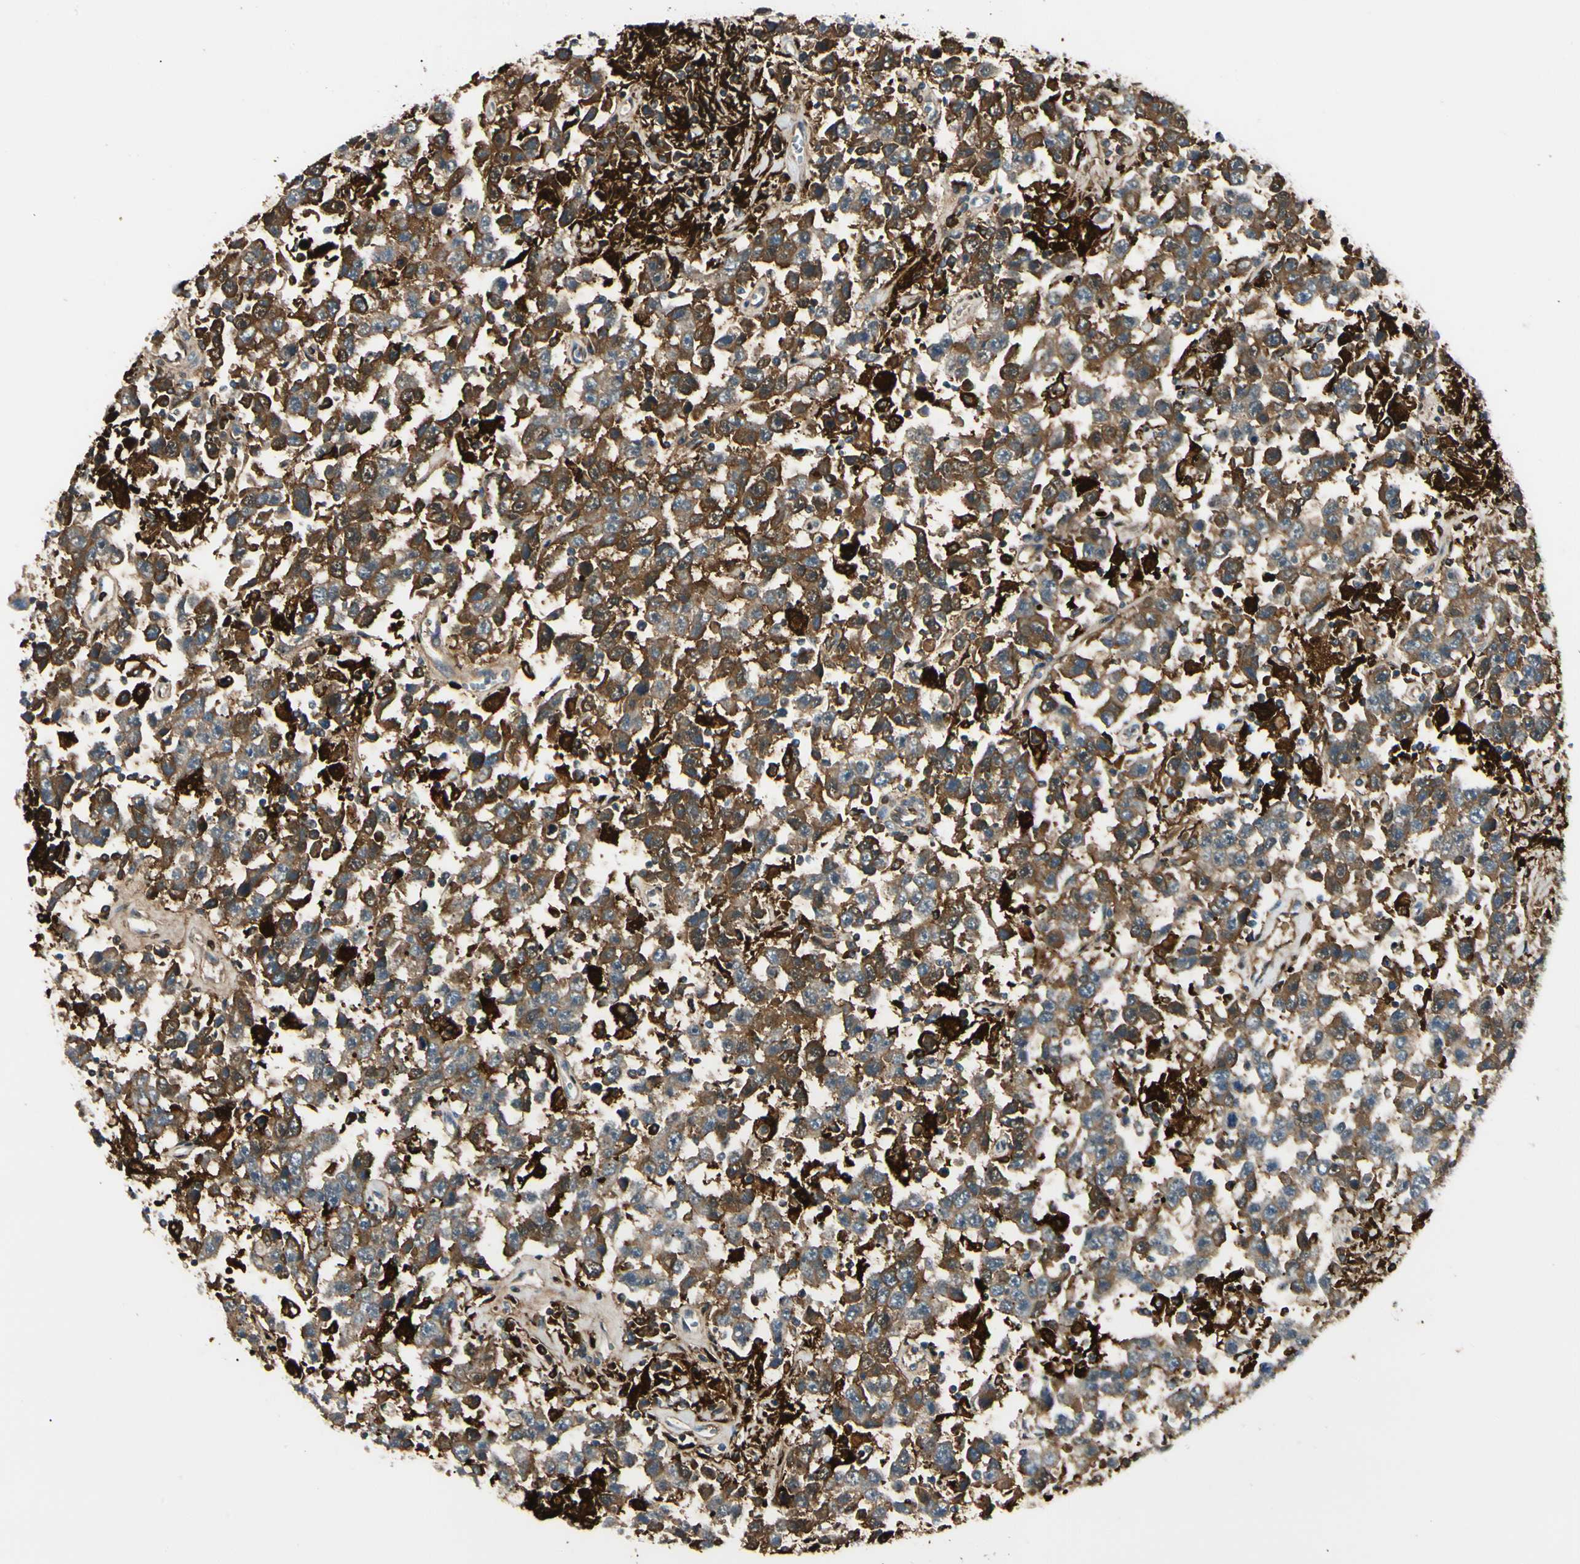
{"staining": {"intensity": "strong", "quantity": ">75%", "location": "cytoplasmic/membranous"}, "tissue": "testis cancer", "cell_type": "Tumor cells", "image_type": "cancer", "snomed": [{"axis": "morphology", "description": "Seminoma, NOS"}, {"axis": "topography", "description": "Testis"}], "caption": "Protein analysis of testis cancer tissue exhibits strong cytoplasmic/membranous positivity in approximately >75% of tumor cells.", "gene": "FTH1", "patient": {"sex": "male", "age": 41}}